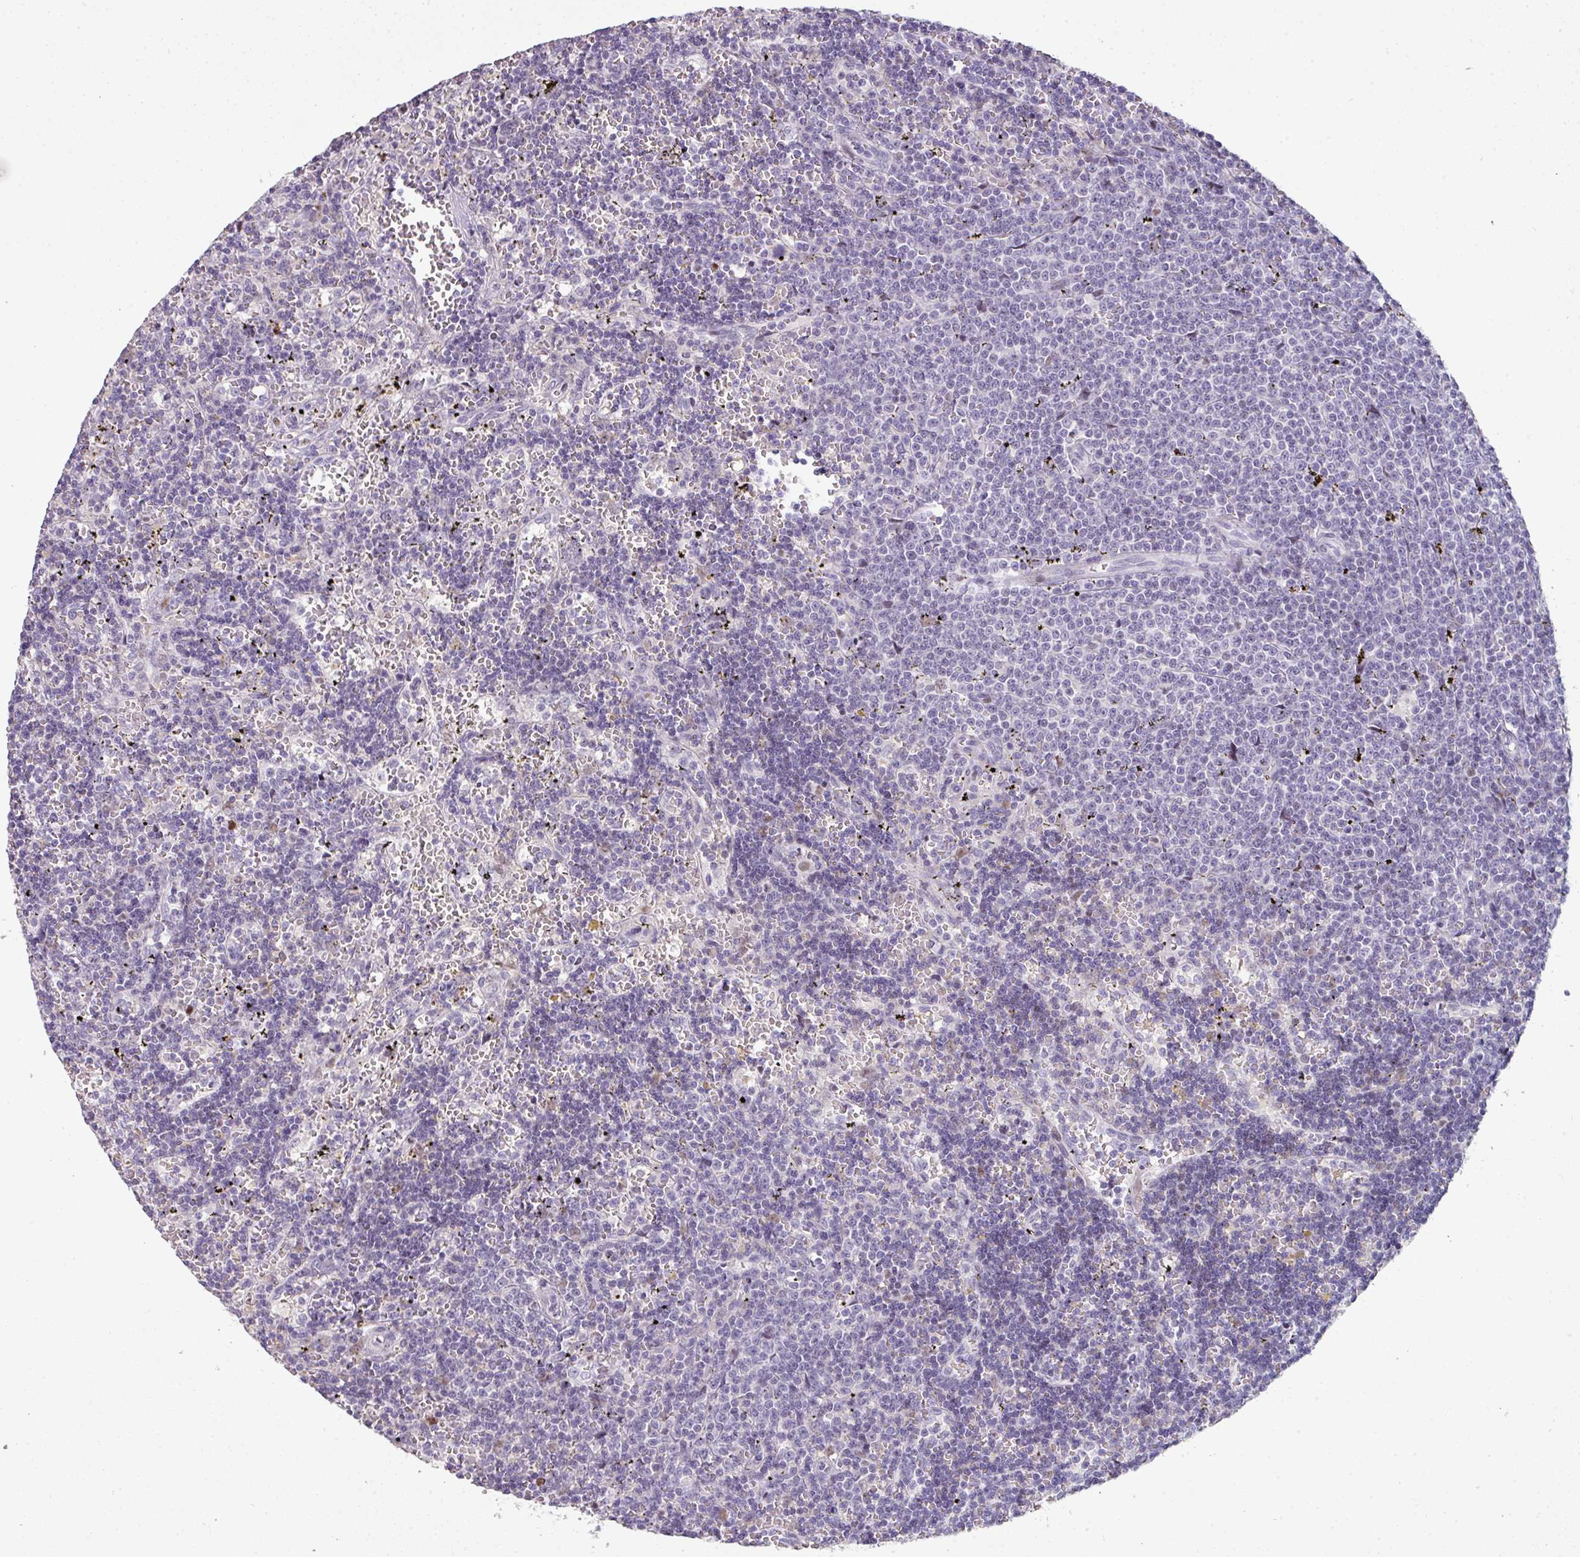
{"staining": {"intensity": "negative", "quantity": "none", "location": "none"}, "tissue": "lymphoma", "cell_type": "Tumor cells", "image_type": "cancer", "snomed": [{"axis": "morphology", "description": "Malignant lymphoma, non-Hodgkin's type, Low grade"}, {"axis": "topography", "description": "Spleen"}], "caption": "Tumor cells are negative for brown protein staining in lymphoma. Brightfield microscopy of immunohistochemistry (IHC) stained with DAB (3,3'-diaminobenzidine) (brown) and hematoxylin (blue), captured at high magnification.", "gene": "GTF2H3", "patient": {"sex": "male", "age": 60}}